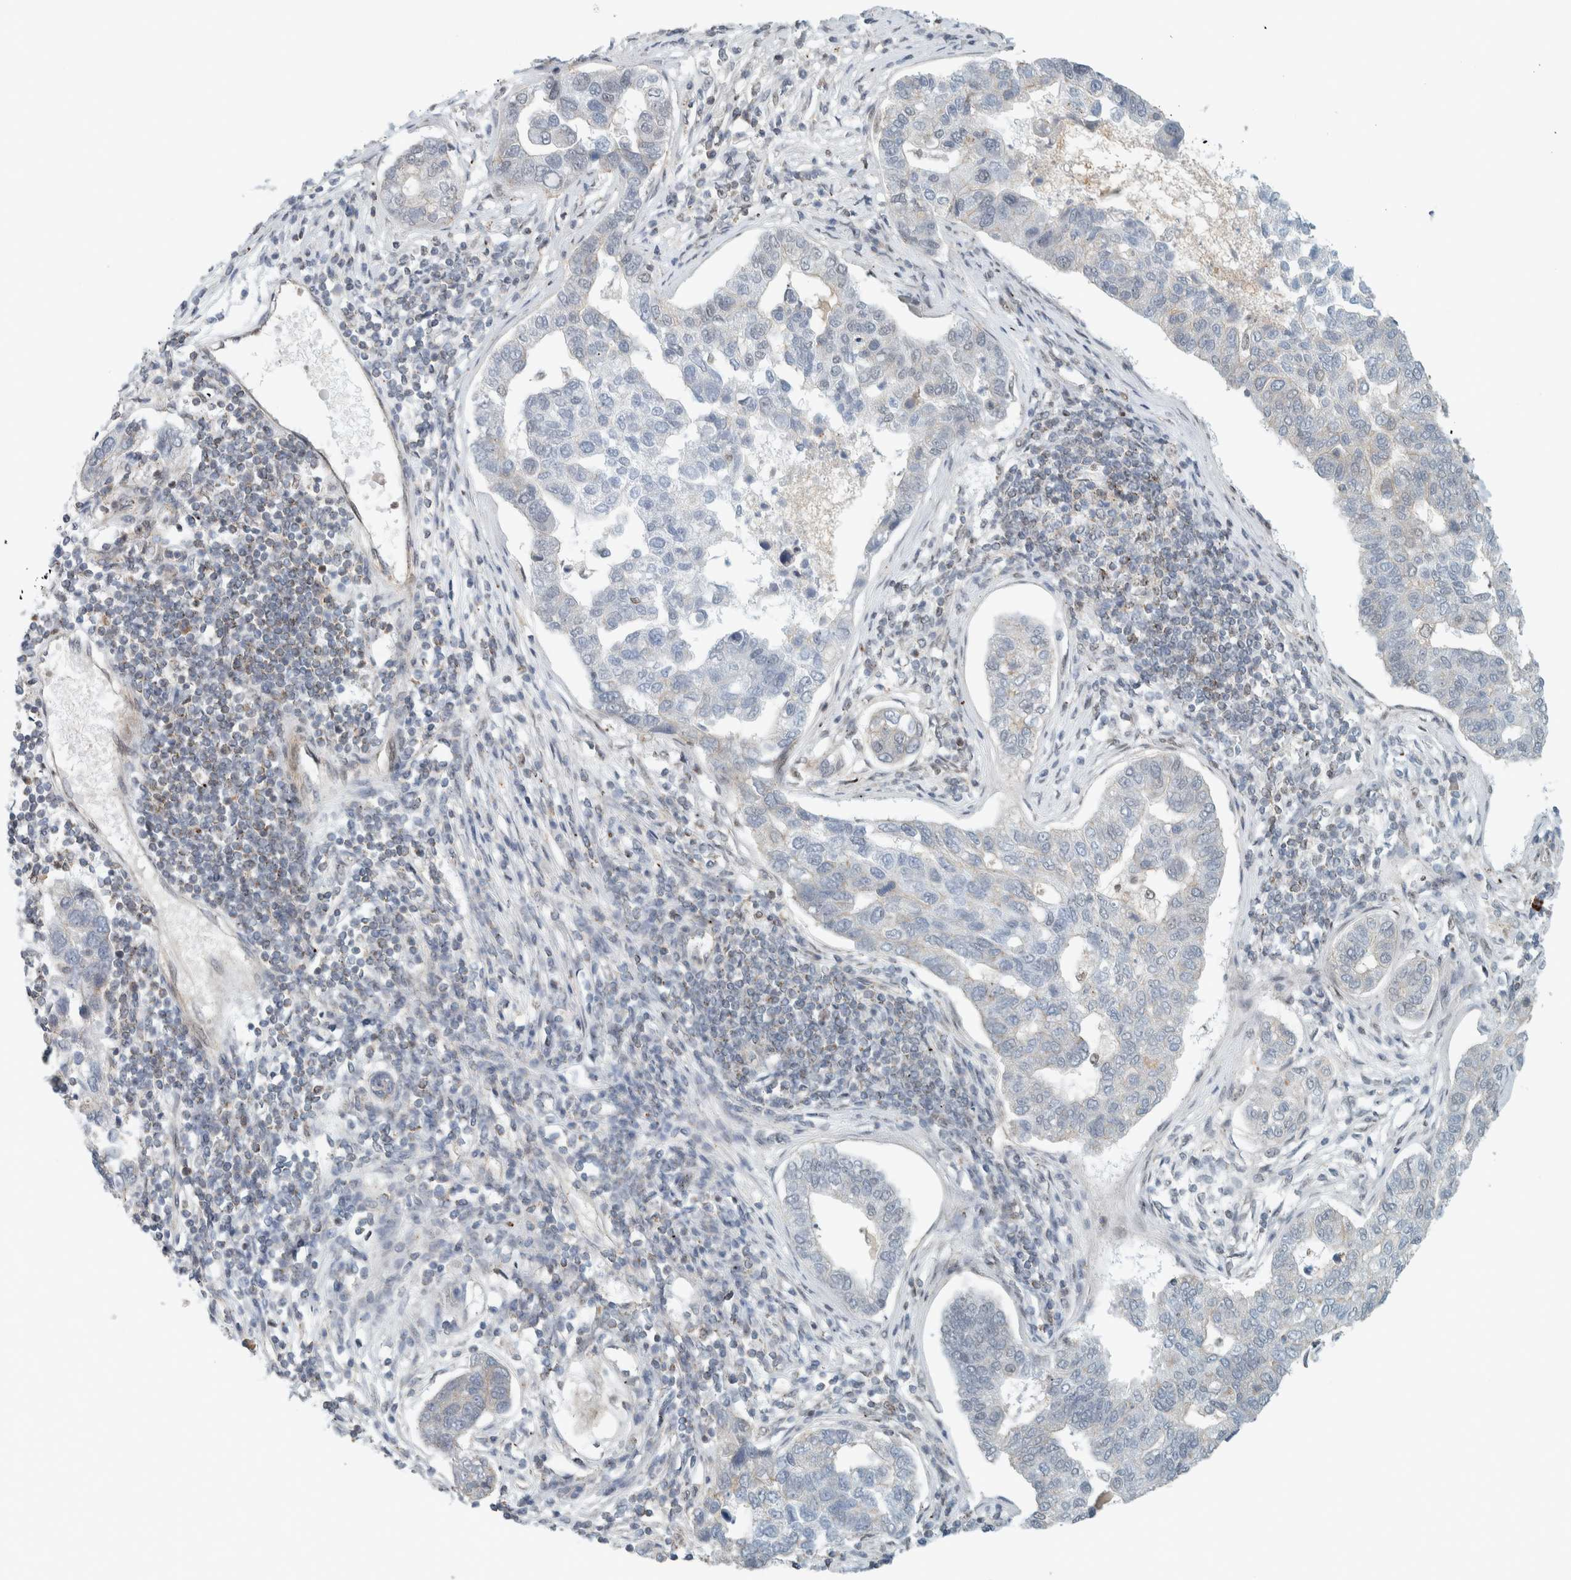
{"staining": {"intensity": "negative", "quantity": "none", "location": "none"}, "tissue": "pancreatic cancer", "cell_type": "Tumor cells", "image_type": "cancer", "snomed": [{"axis": "morphology", "description": "Adenocarcinoma, NOS"}, {"axis": "topography", "description": "Pancreas"}], "caption": "This histopathology image is of pancreatic adenocarcinoma stained with IHC to label a protein in brown with the nuclei are counter-stained blue. There is no positivity in tumor cells.", "gene": "TFE3", "patient": {"sex": "female", "age": 61}}